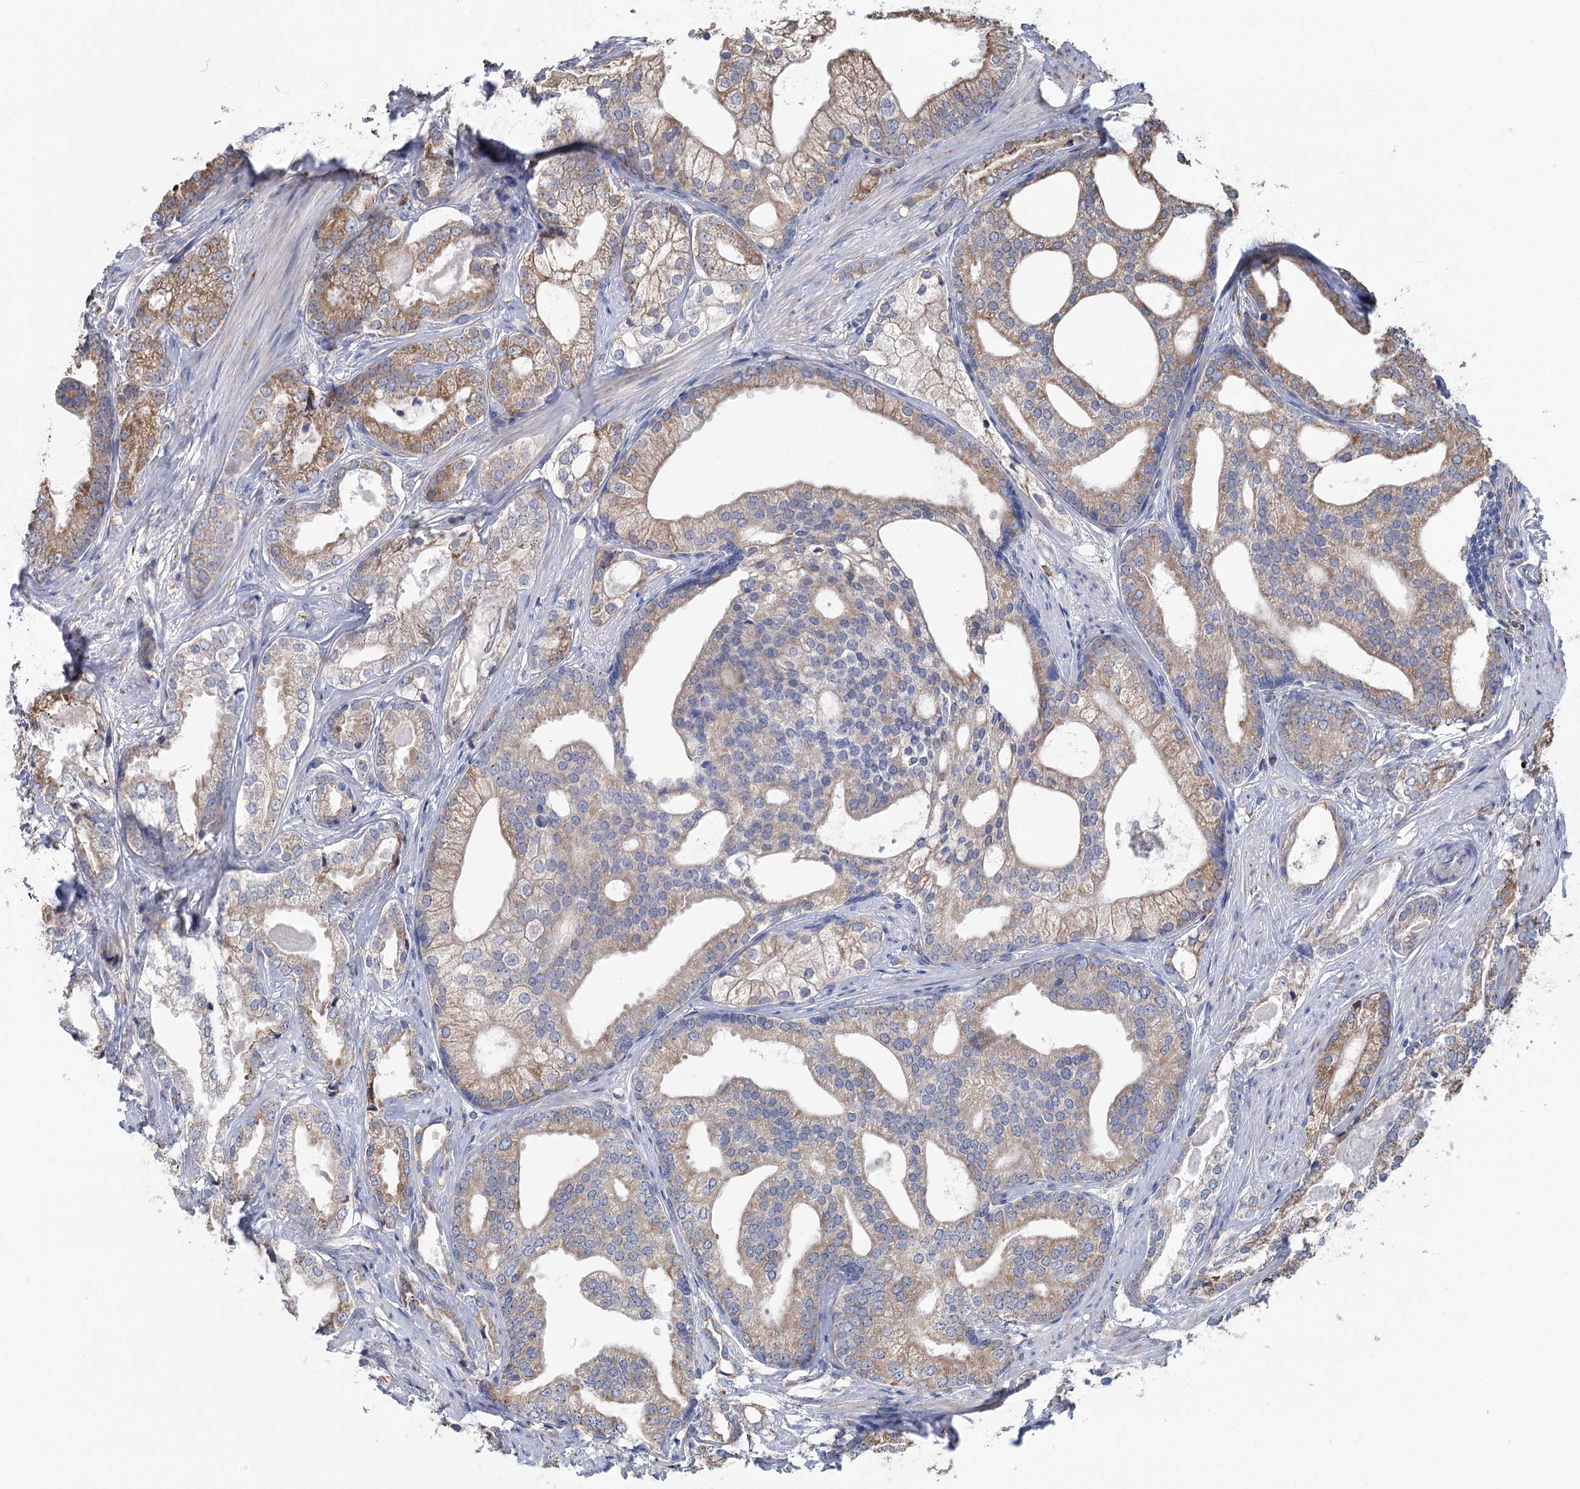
{"staining": {"intensity": "weak", "quantity": ">75%", "location": "cytoplasmic/membranous"}, "tissue": "prostate cancer", "cell_type": "Tumor cells", "image_type": "cancer", "snomed": [{"axis": "morphology", "description": "Adenocarcinoma, High grade"}, {"axis": "topography", "description": "Prostate"}], "caption": "Immunohistochemical staining of human prostate cancer exhibits weak cytoplasmic/membranous protein positivity in about >75% of tumor cells.", "gene": "METTL24", "patient": {"sex": "male", "age": 60}}